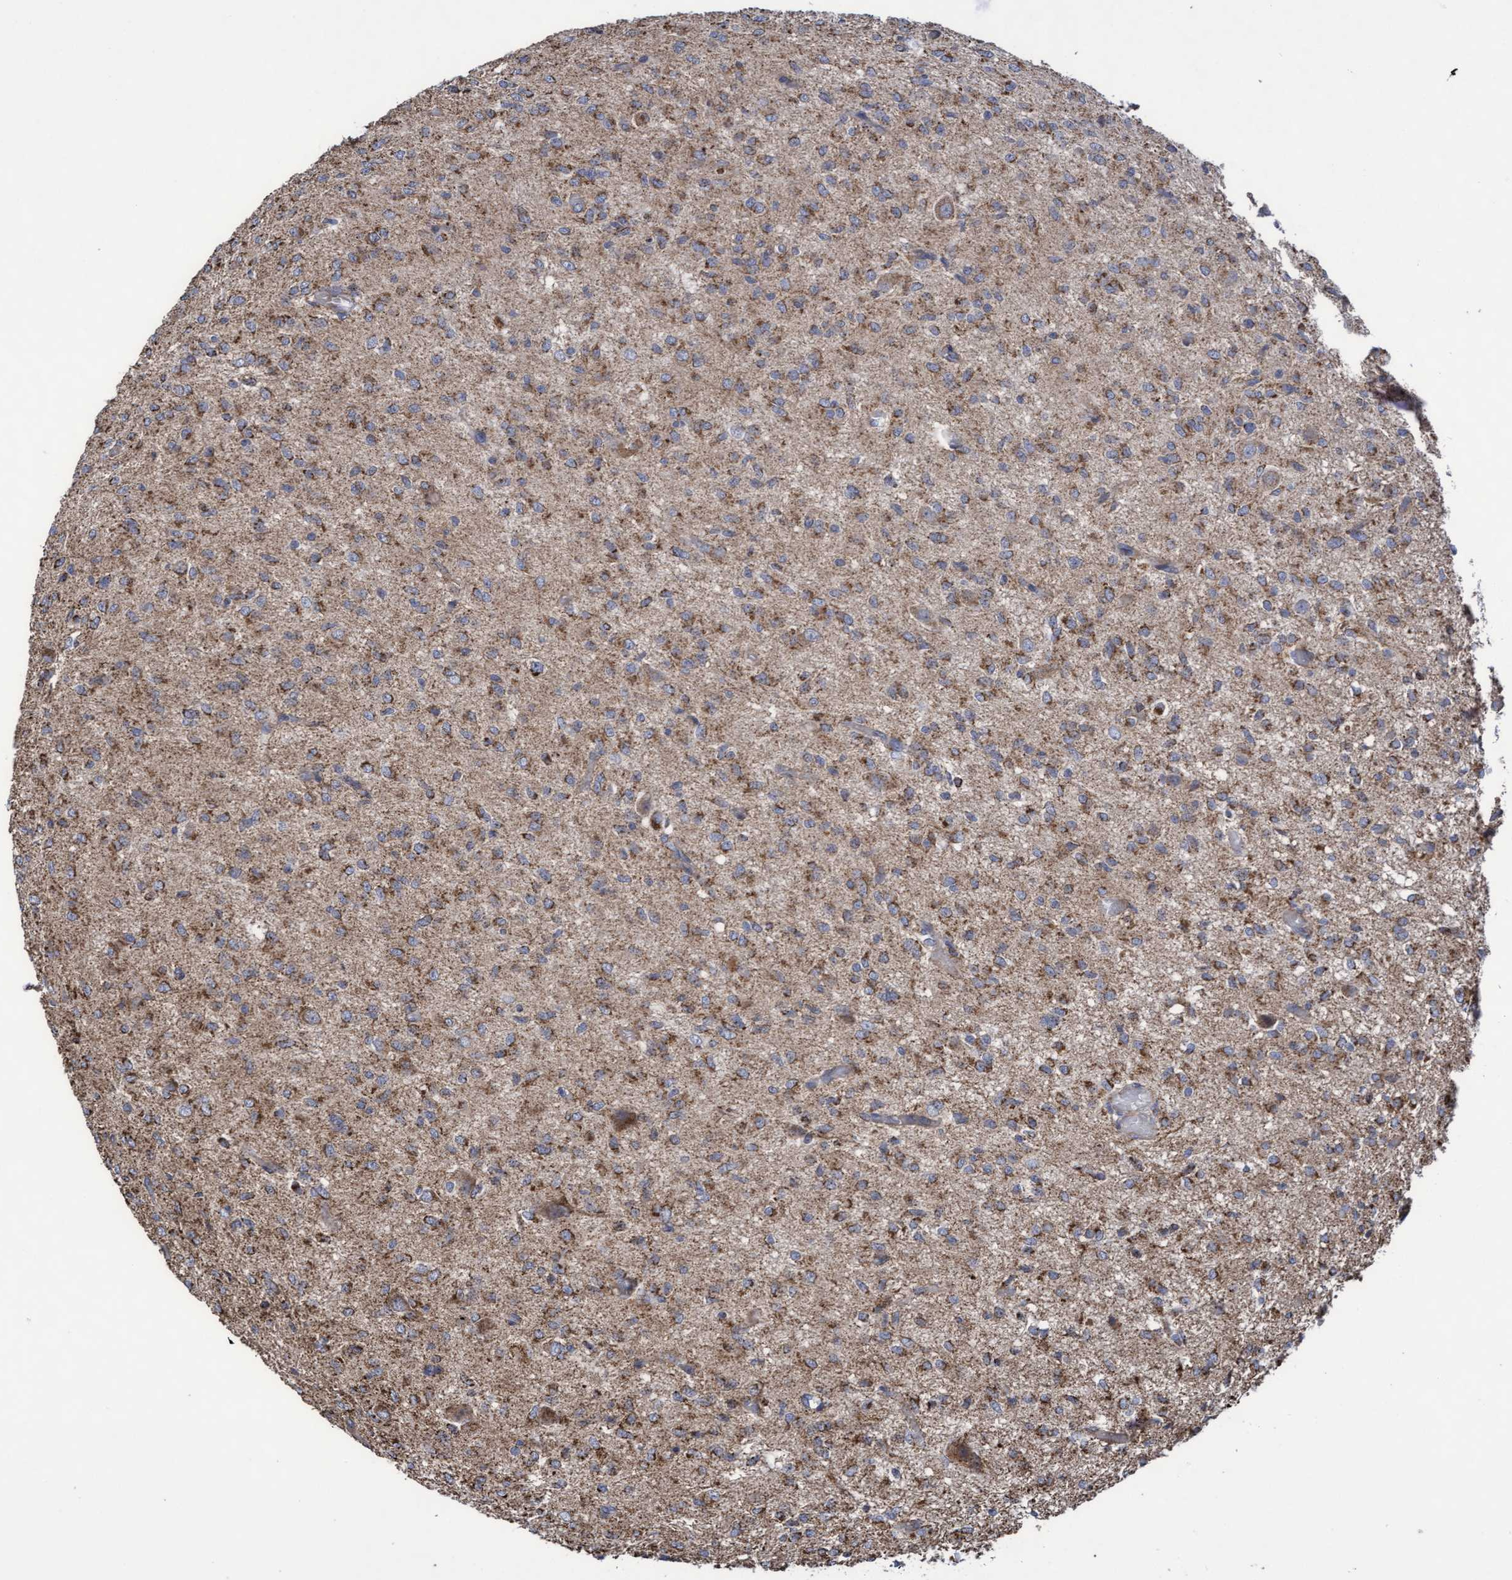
{"staining": {"intensity": "moderate", "quantity": ">75%", "location": "cytoplasmic/membranous"}, "tissue": "glioma", "cell_type": "Tumor cells", "image_type": "cancer", "snomed": [{"axis": "morphology", "description": "Glioma, malignant, High grade"}, {"axis": "topography", "description": "Brain"}], "caption": "Malignant glioma (high-grade) stained with a brown dye demonstrates moderate cytoplasmic/membranous positive positivity in approximately >75% of tumor cells.", "gene": "COBL", "patient": {"sex": "female", "age": 59}}